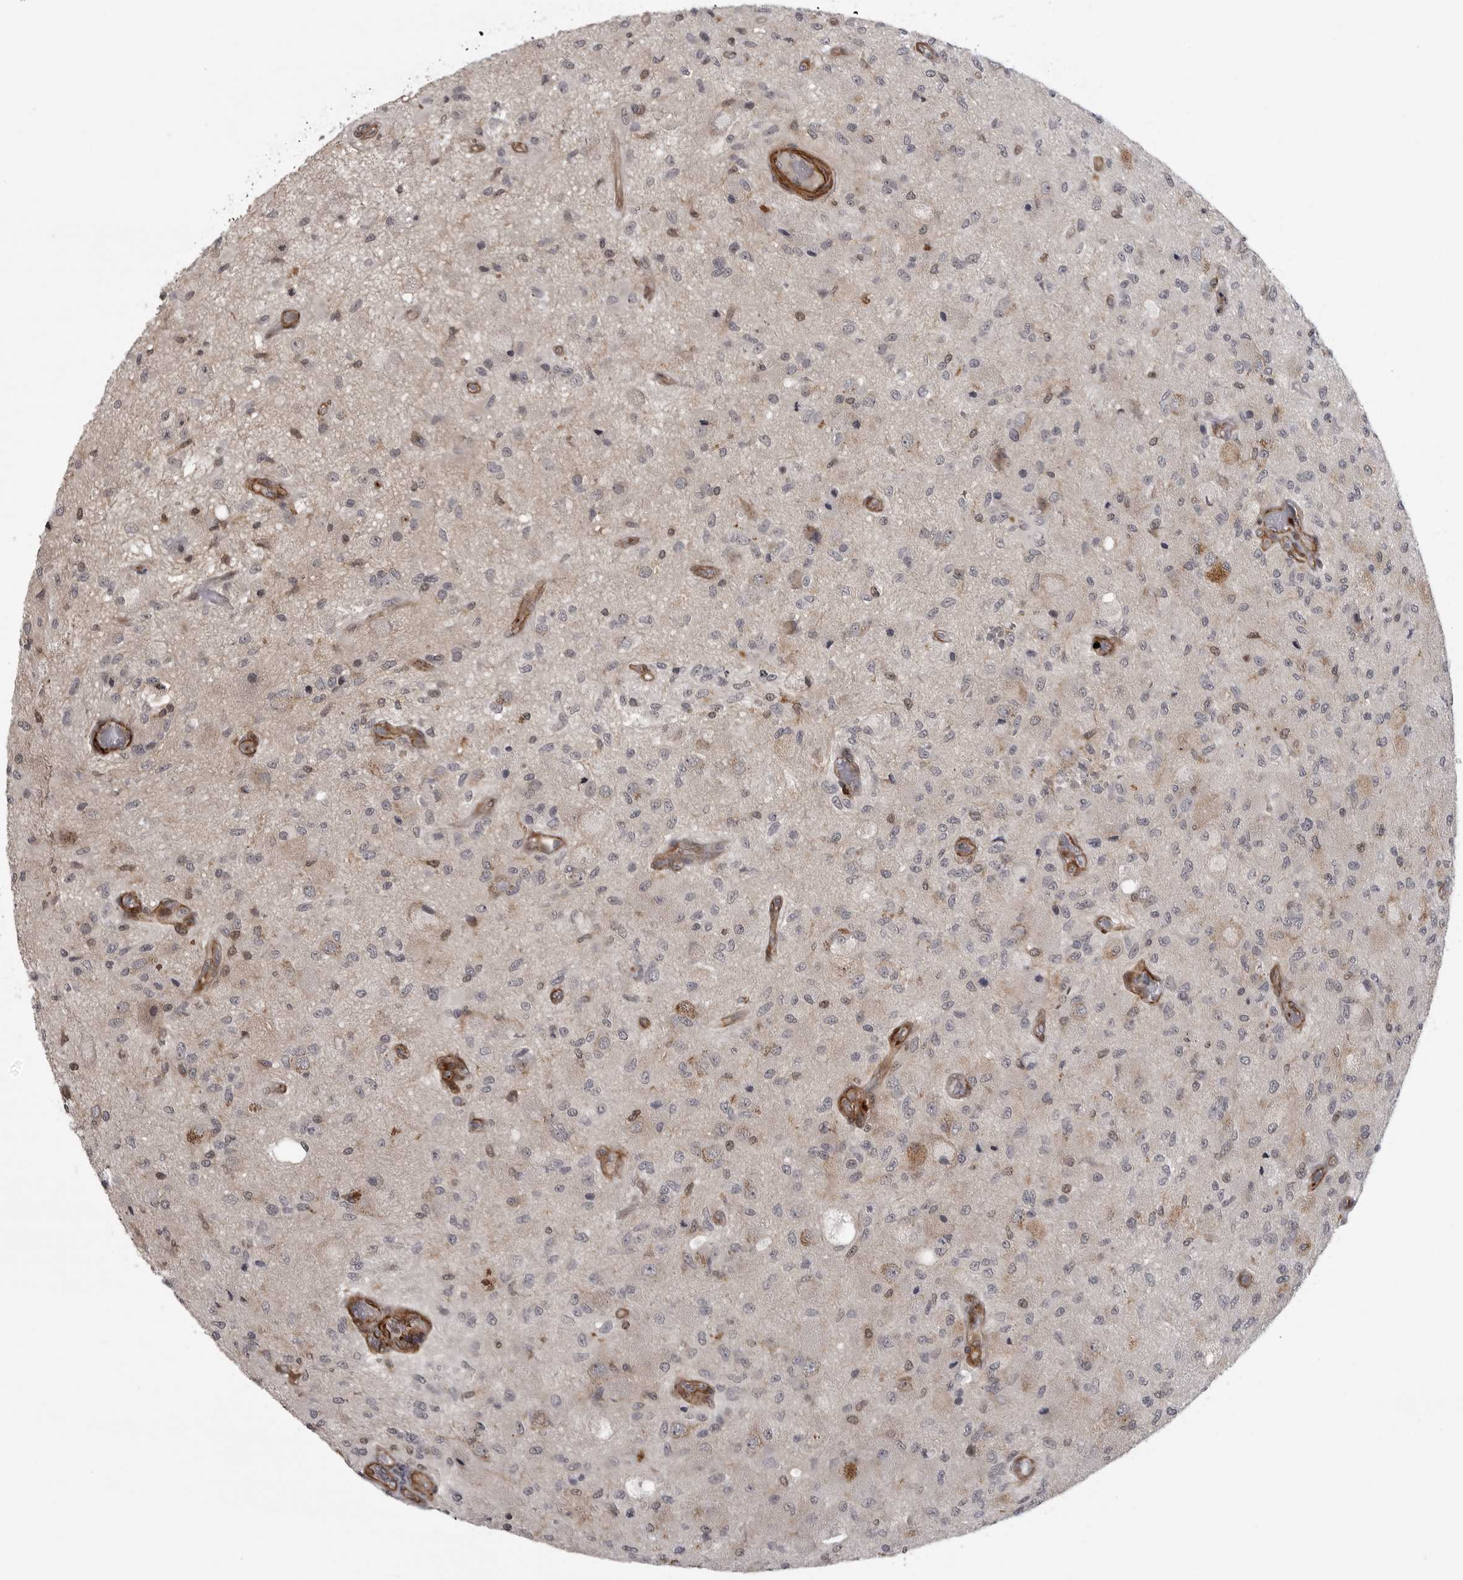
{"staining": {"intensity": "weak", "quantity": "<25%", "location": "nuclear"}, "tissue": "glioma", "cell_type": "Tumor cells", "image_type": "cancer", "snomed": [{"axis": "morphology", "description": "Normal tissue, NOS"}, {"axis": "morphology", "description": "Glioma, malignant, High grade"}, {"axis": "topography", "description": "Cerebral cortex"}], "caption": "DAB (3,3'-diaminobenzidine) immunohistochemical staining of malignant high-grade glioma demonstrates no significant expression in tumor cells. The staining is performed using DAB (3,3'-diaminobenzidine) brown chromogen with nuclei counter-stained in using hematoxylin.", "gene": "TUT4", "patient": {"sex": "male", "age": 77}}